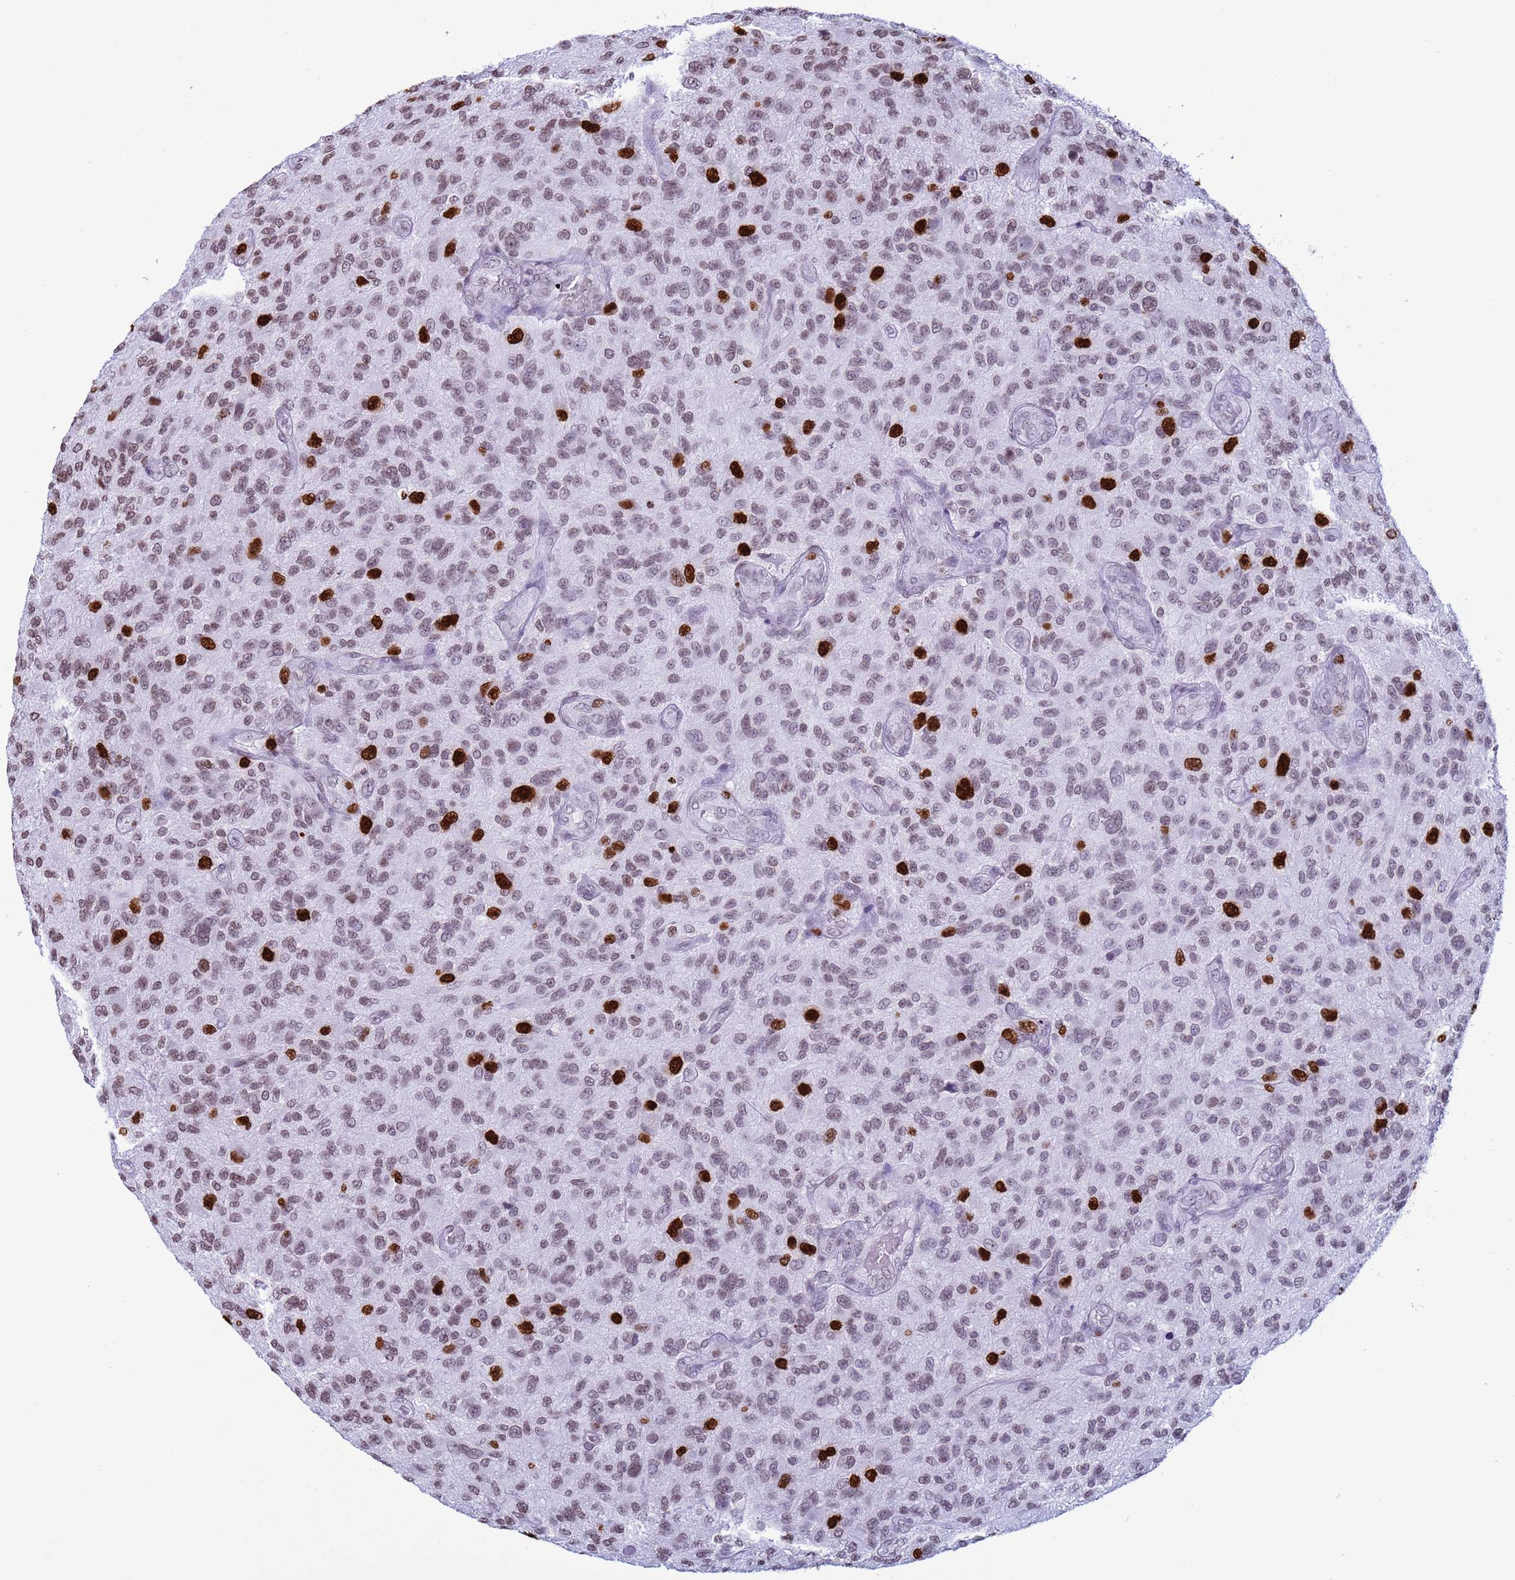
{"staining": {"intensity": "strong", "quantity": "25%-75%", "location": "nuclear"}, "tissue": "glioma", "cell_type": "Tumor cells", "image_type": "cancer", "snomed": [{"axis": "morphology", "description": "Glioma, malignant, High grade"}, {"axis": "topography", "description": "Brain"}], "caption": "Glioma stained with DAB immunohistochemistry exhibits high levels of strong nuclear staining in approximately 25%-75% of tumor cells.", "gene": "H4C8", "patient": {"sex": "male", "age": 47}}